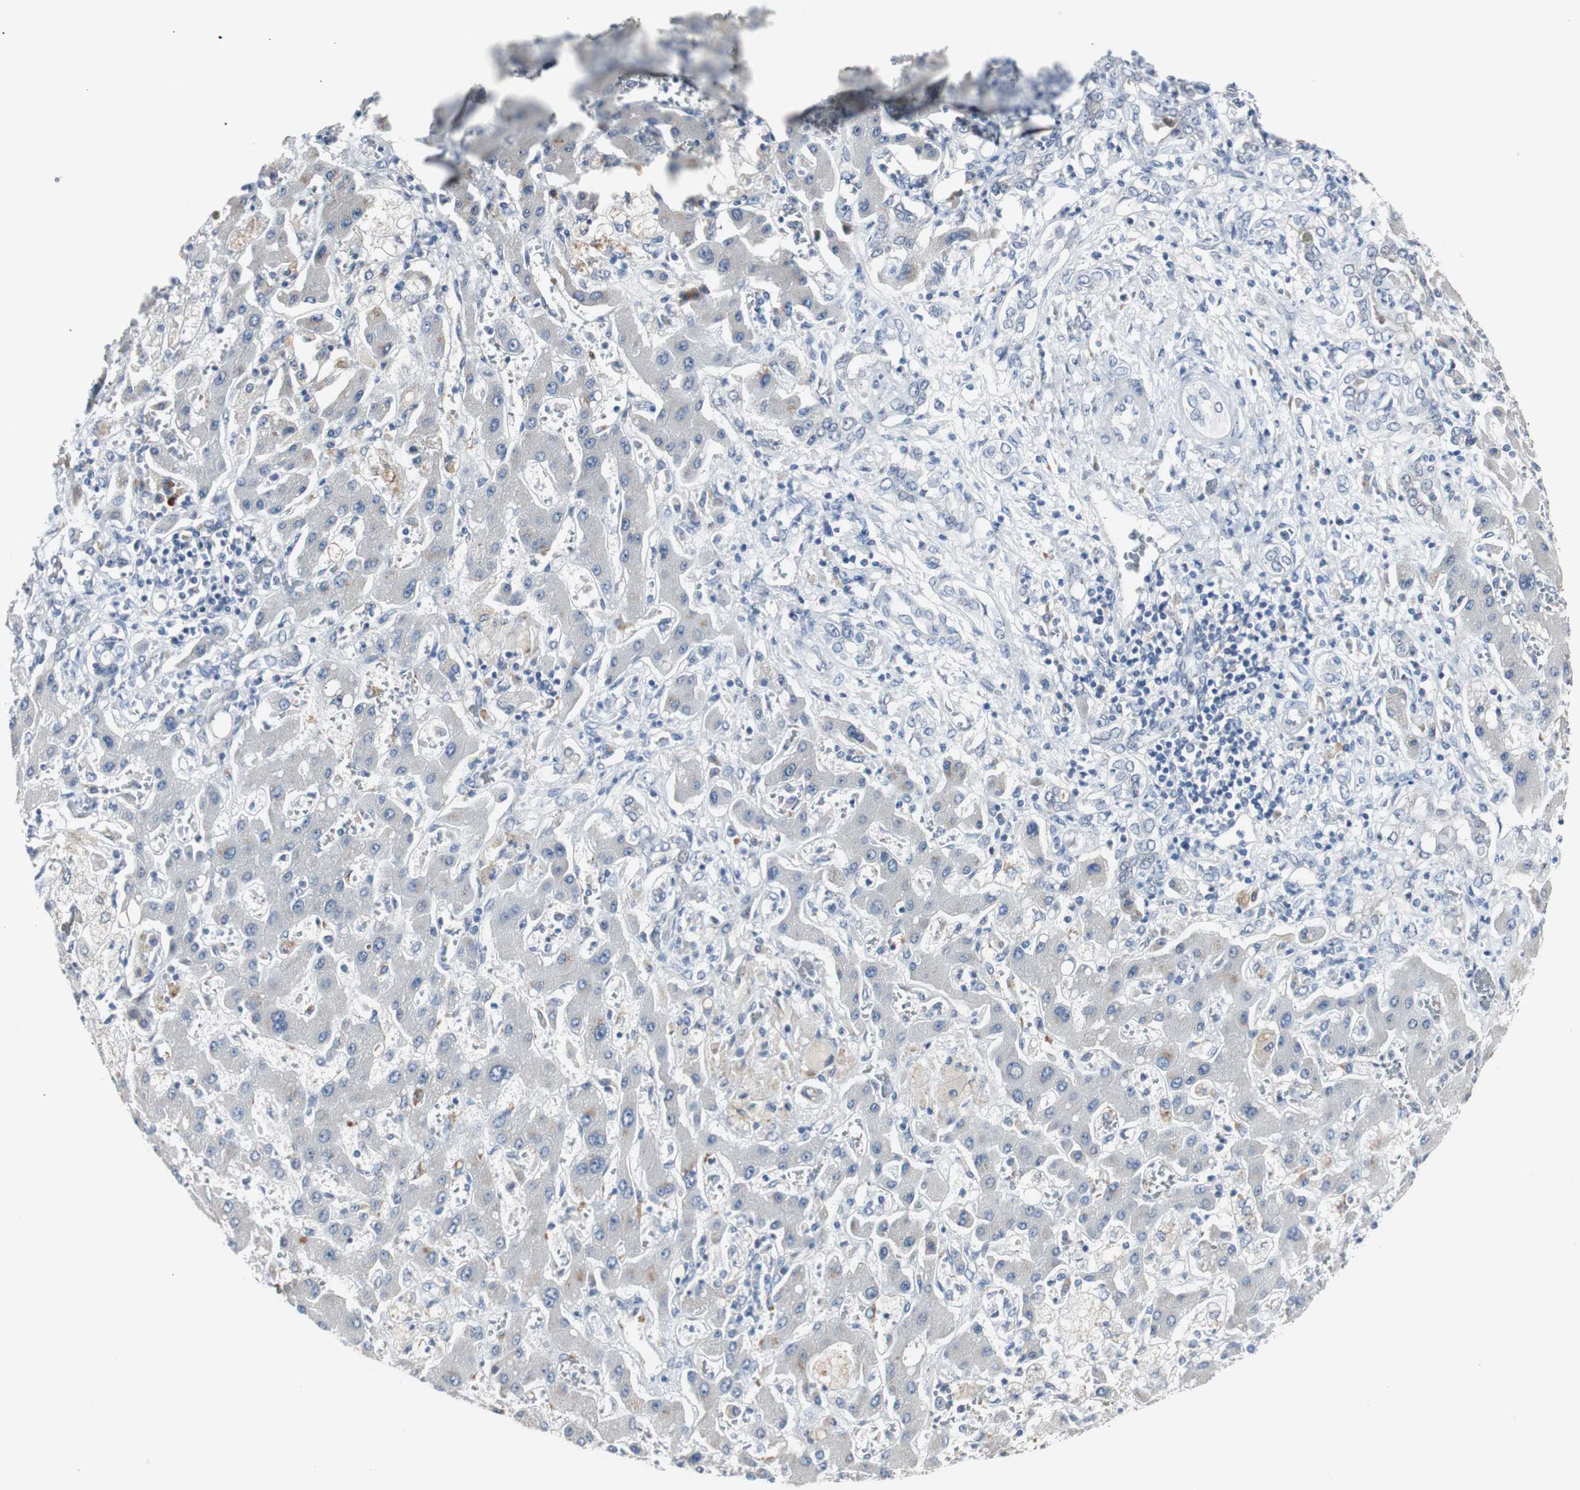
{"staining": {"intensity": "negative", "quantity": "none", "location": "none"}, "tissue": "liver cancer", "cell_type": "Tumor cells", "image_type": "cancer", "snomed": [{"axis": "morphology", "description": "Cholangiocarcinoma"}, {"axis": "topography", "description": "Liver"}], "caption": "The immunohistochemistry (IHC) image has no significant positivity in tumor cells of cholangiocarcinoma (liver) tissue.", "gene": "SOX30", "patient": {"sex": "male", "age": 50}}